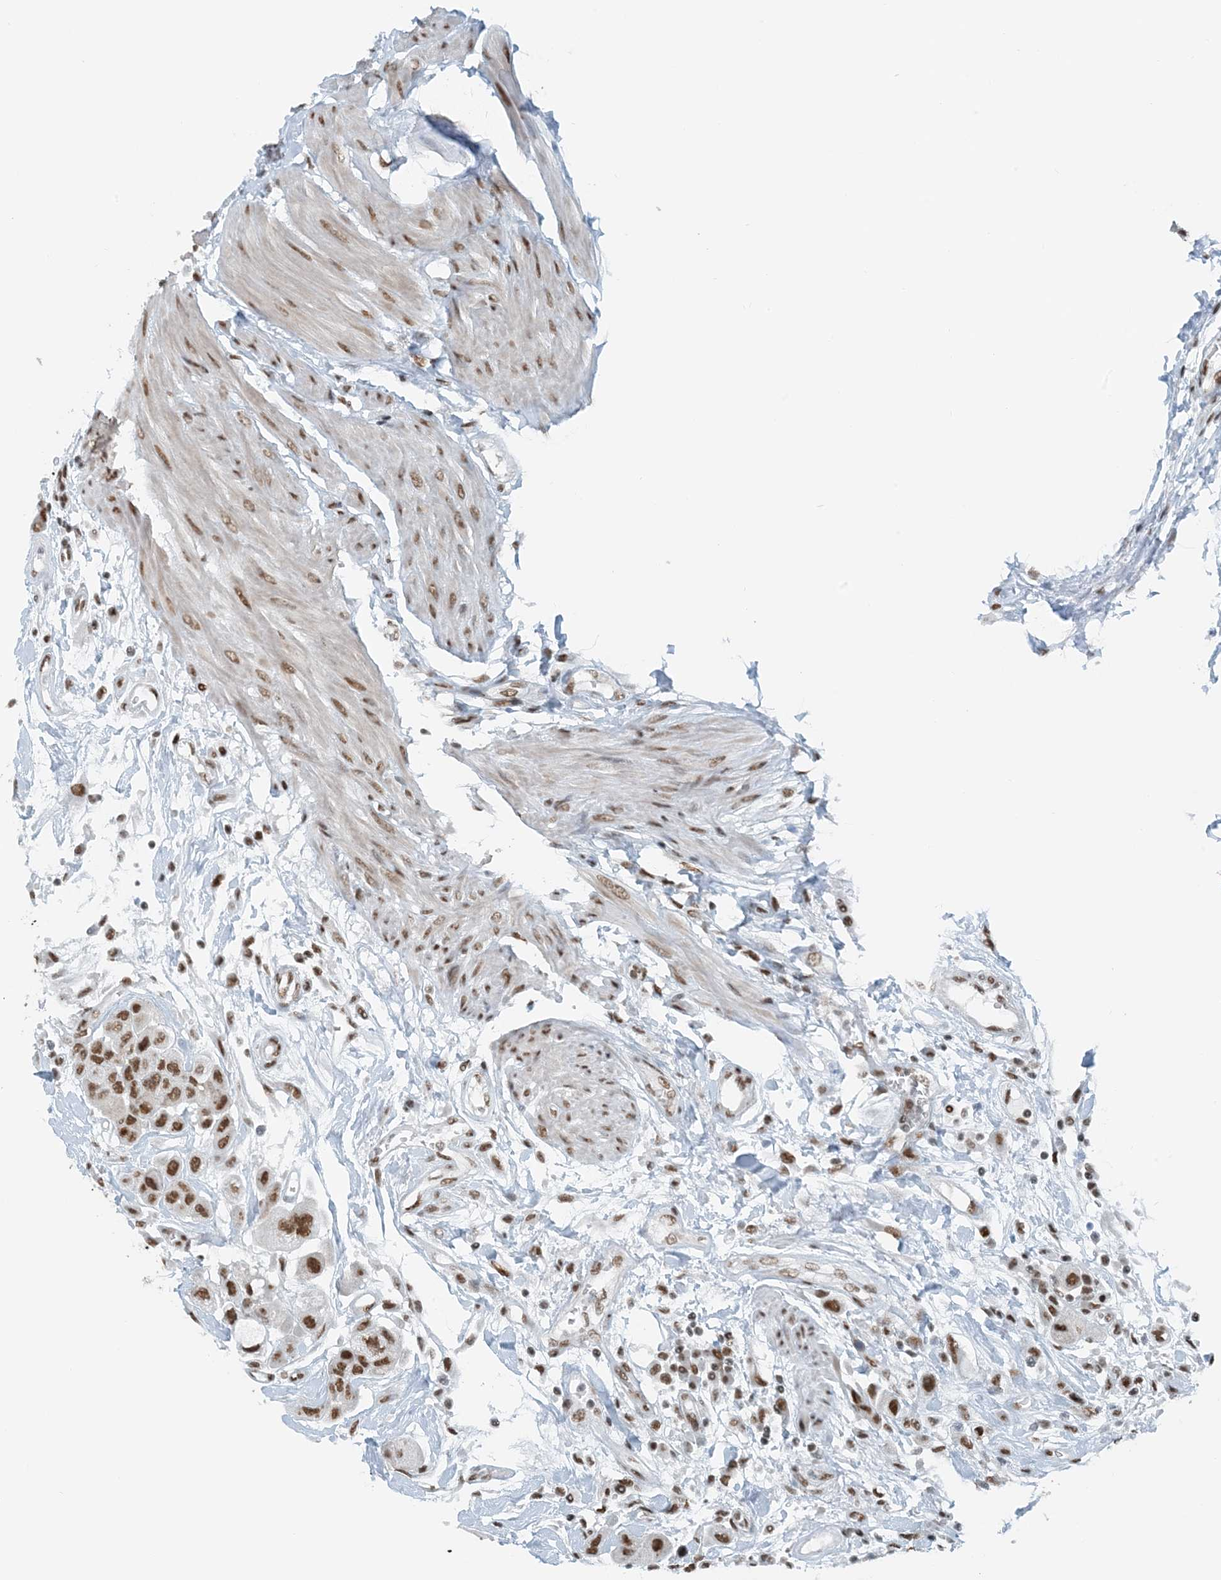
{"staining": {"intensity": "strong", "quantity": ">75%", "location": "nuclear"}, "tissue": "urothelial cancer", "cell_type": "Tumor cells", "image_type": "cancer", "snomed": [{"axis": "morphology", "description": "Urothelial carcinoma, High grade"}, {"axis": "topography", "description": "Urinary bladder"}], "caption": "Immunohistochemical staining of human urothelial carcinoma (high-grade) shows high levels of strong nuclear positivity in about >75% of tumor cells.", "gene": "ZNF500", "patient": {"sex": "male", "age": 50}}